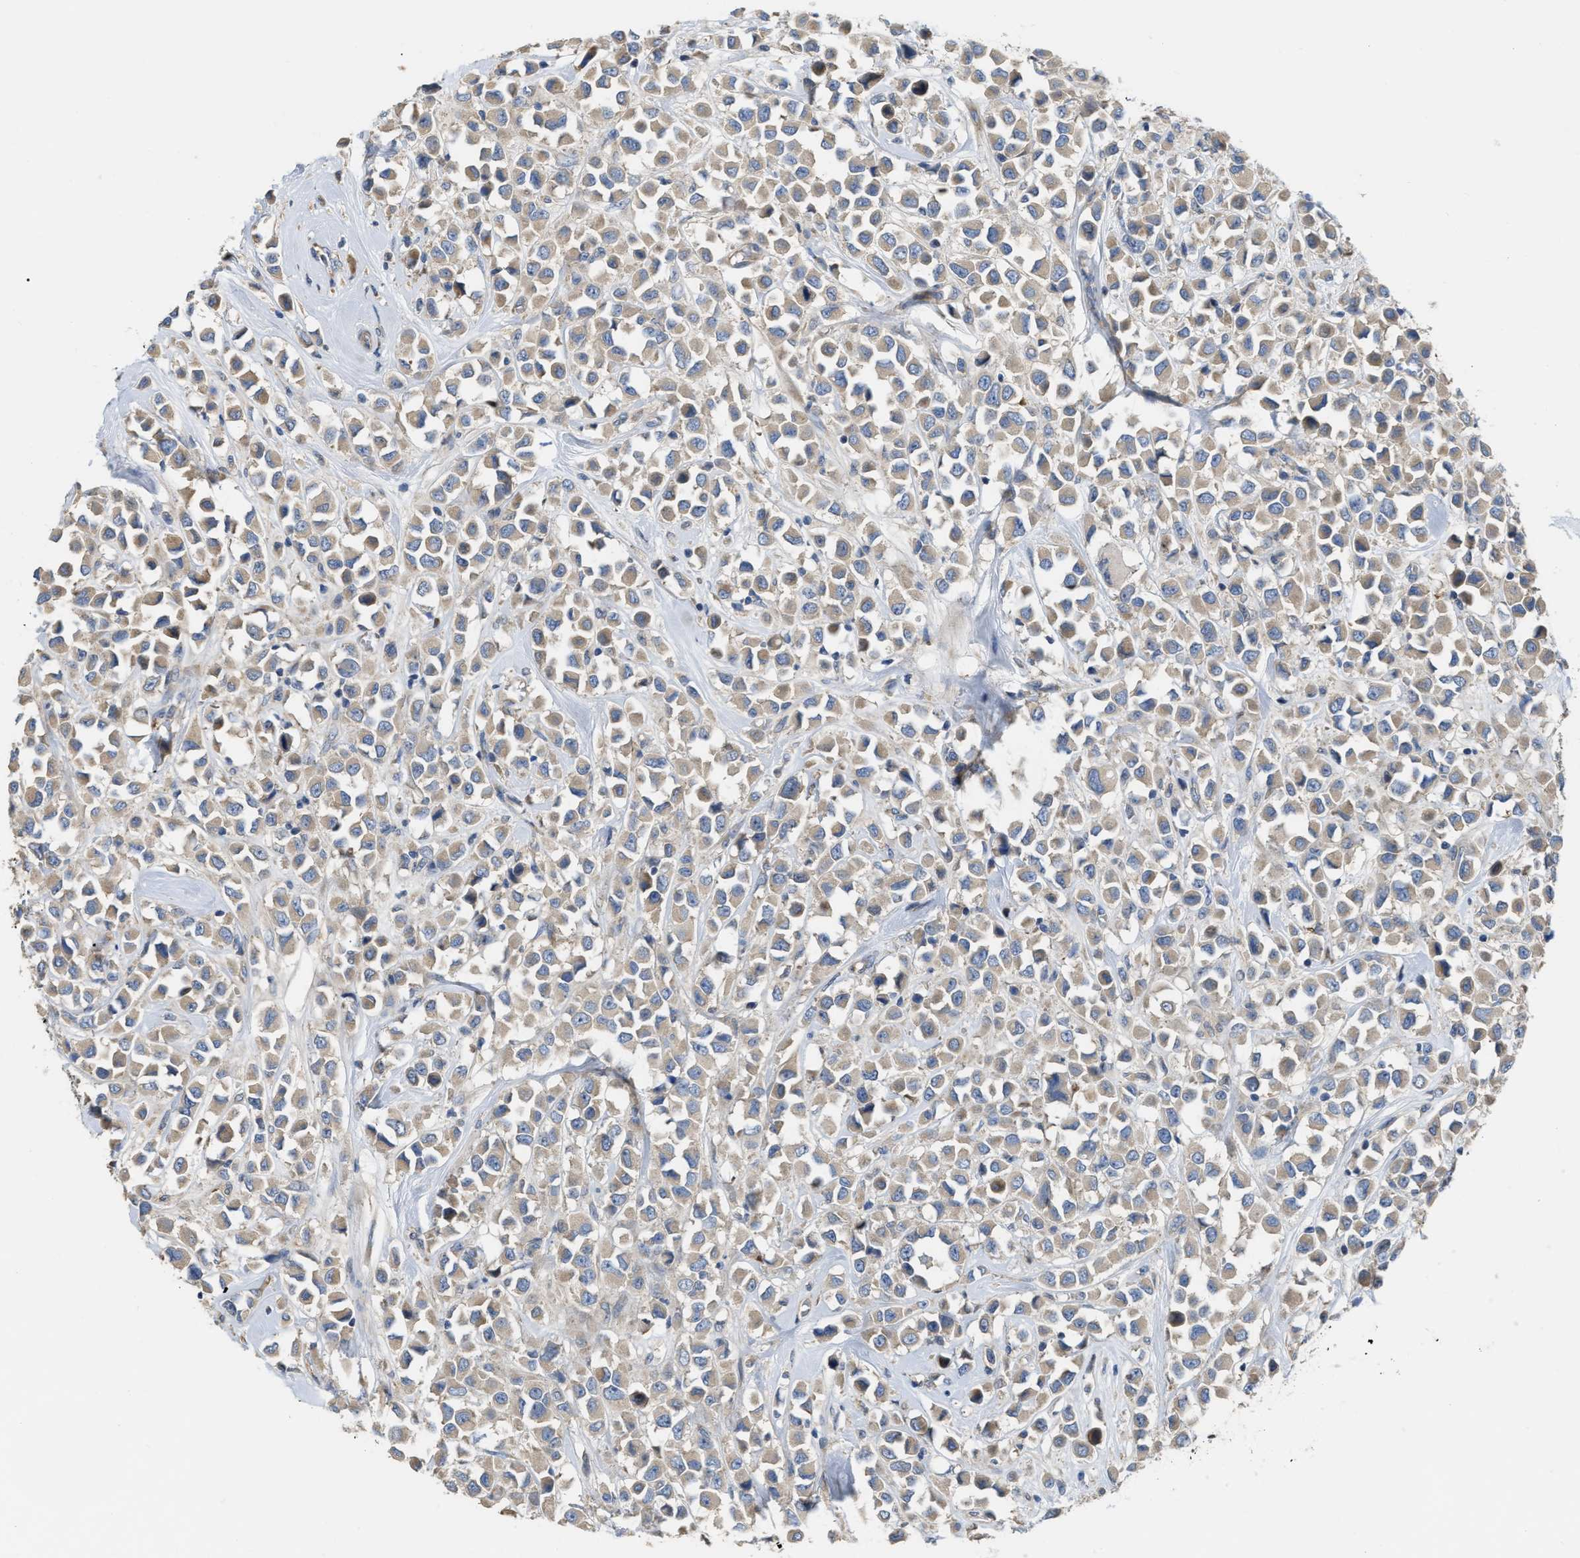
{"staining": {"intensity": "weak", "quantity": ">75%", "location": "cytoplasmic/membranous"}, "tissue": "breast cancer", "cell_type": "Tumor cells", "image_type": "cancer", "snomed": [{"axis": "morphology", "description": "Duct carcinoma"}, {"axis": "topography", "description": "Breast"}], "caption": "Weak cytoplasmic/membranous positivity for a protein is present in about >75% of tumor cells of breast cancer (invasive ductal carcinoma) using immunohistochemistry (IHC).", "gene": "DHX58", "patient": {"sex": "female", "age": 61}}